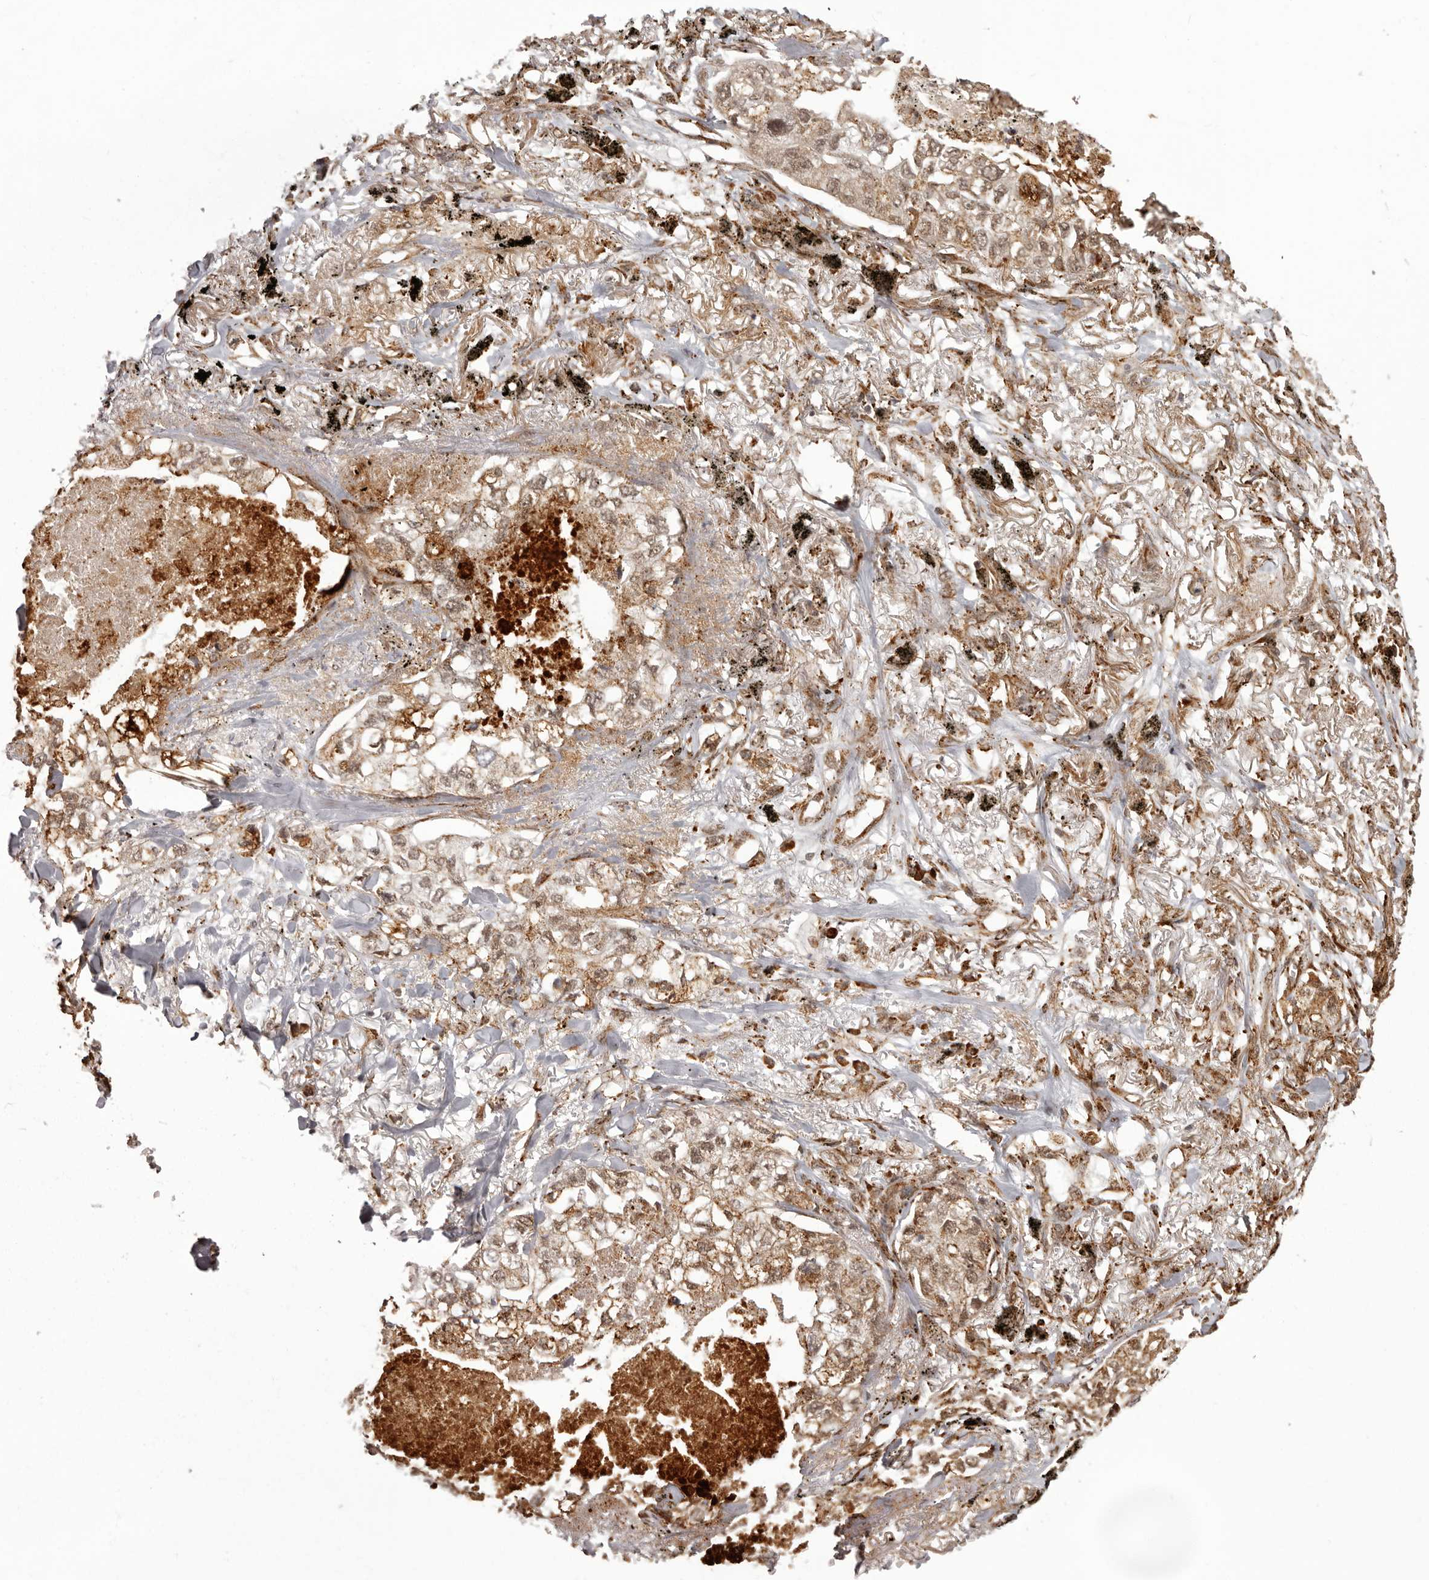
{"staining": {"intensity": "moderate", "quantity": ">75%", "location": "cytoplasmic/membranous,nuclear"}, "tissue": "lung cancer", "cell_type": "Tumor cells", "image_type": "cancer", "snomed": [{"axis": "morphology", "description": "Adenocarcinoma, NOS"}, {"axis": "topography", "description": "Lung"}], "caption": "A photomicrograph of human lung adenocarcinoma stained for a protein demonstrates moderate cytoplasmic/membranous and nuclear brown staining in tumor cells.", "gene": "IL32", "patient": {"sex": "male", "age": 65}}